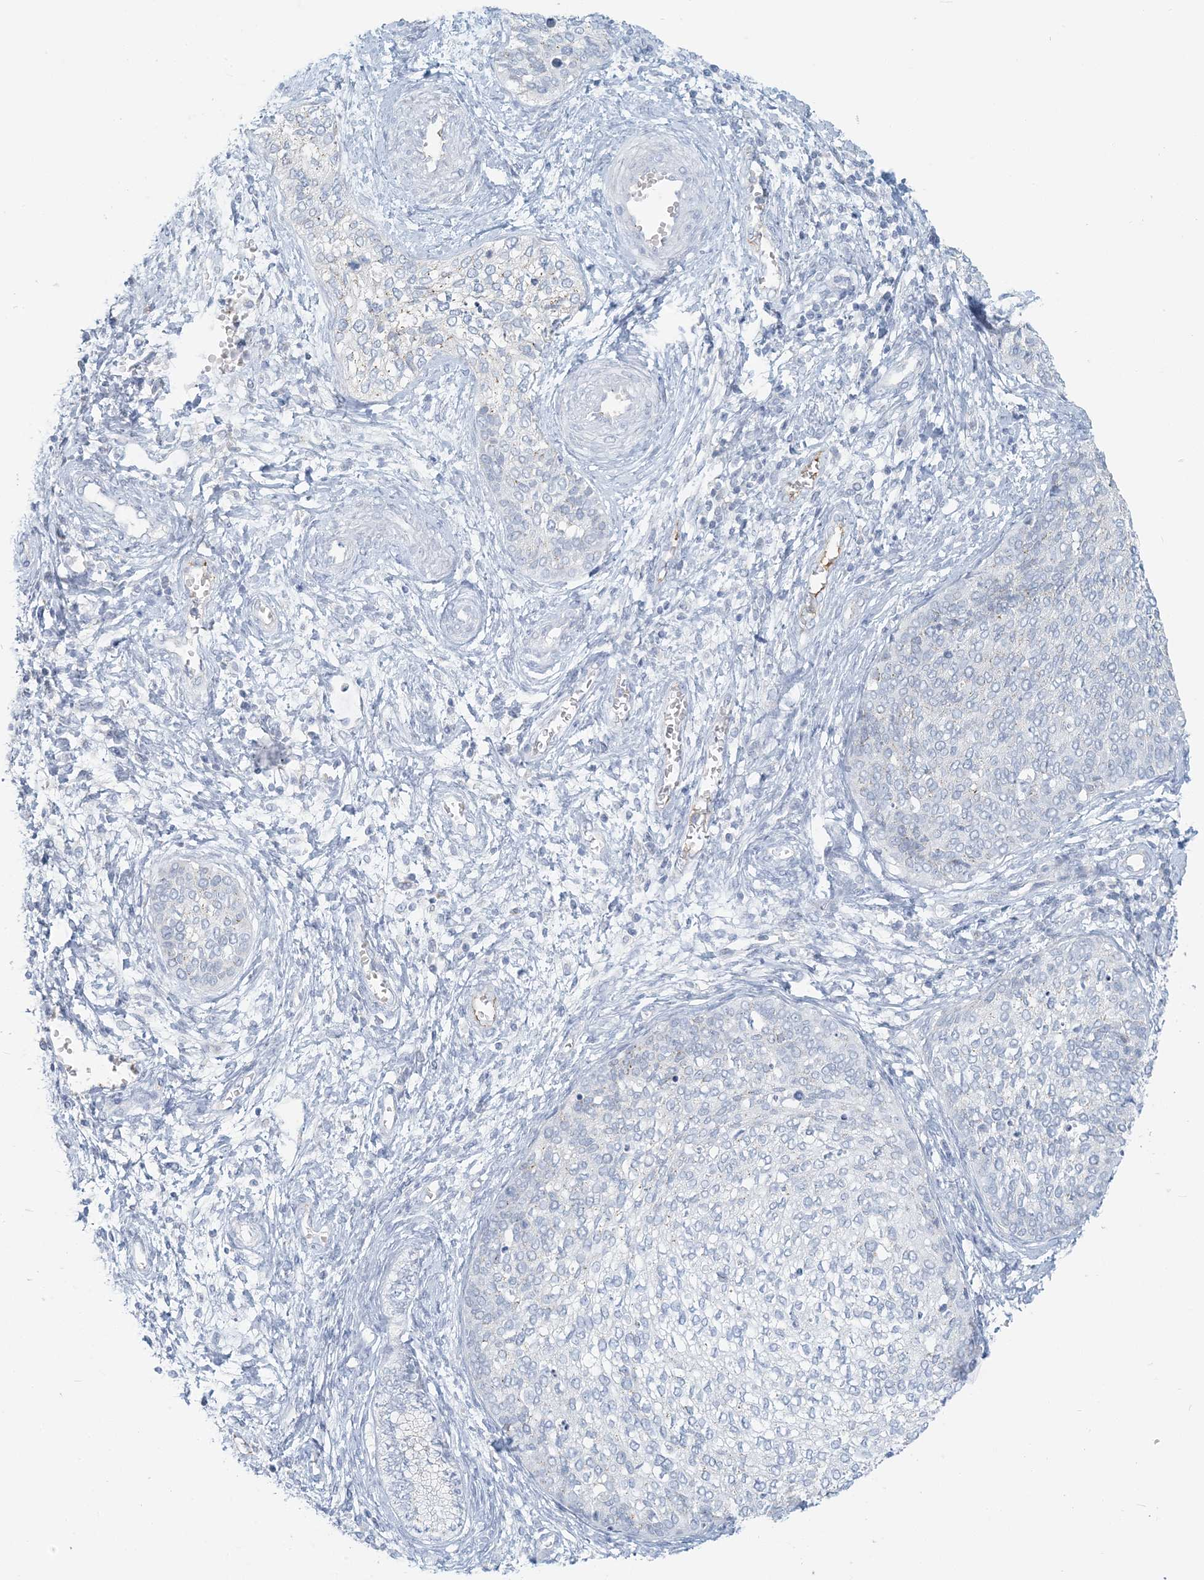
{"staining": {"intensity": "weak", "quantity": "<25%", "location": "cytoplasmic/membranous"}, "tissue": "cervical cancer", "cell_type": "Tumor cells", "image_type": "cancer", "snomed": [{"axis": "morphology", "description": "Squamous cell carcinoma, NOS"}, {"axis": "topography", "description": "Cervix"}], "caption": "Cervical squamous cell carcinoma was stained to show a protein in brown. There is no significant expression in tumor cells.", "gene": "SCML1", "patient": {"sex": "female", "age": 37}}